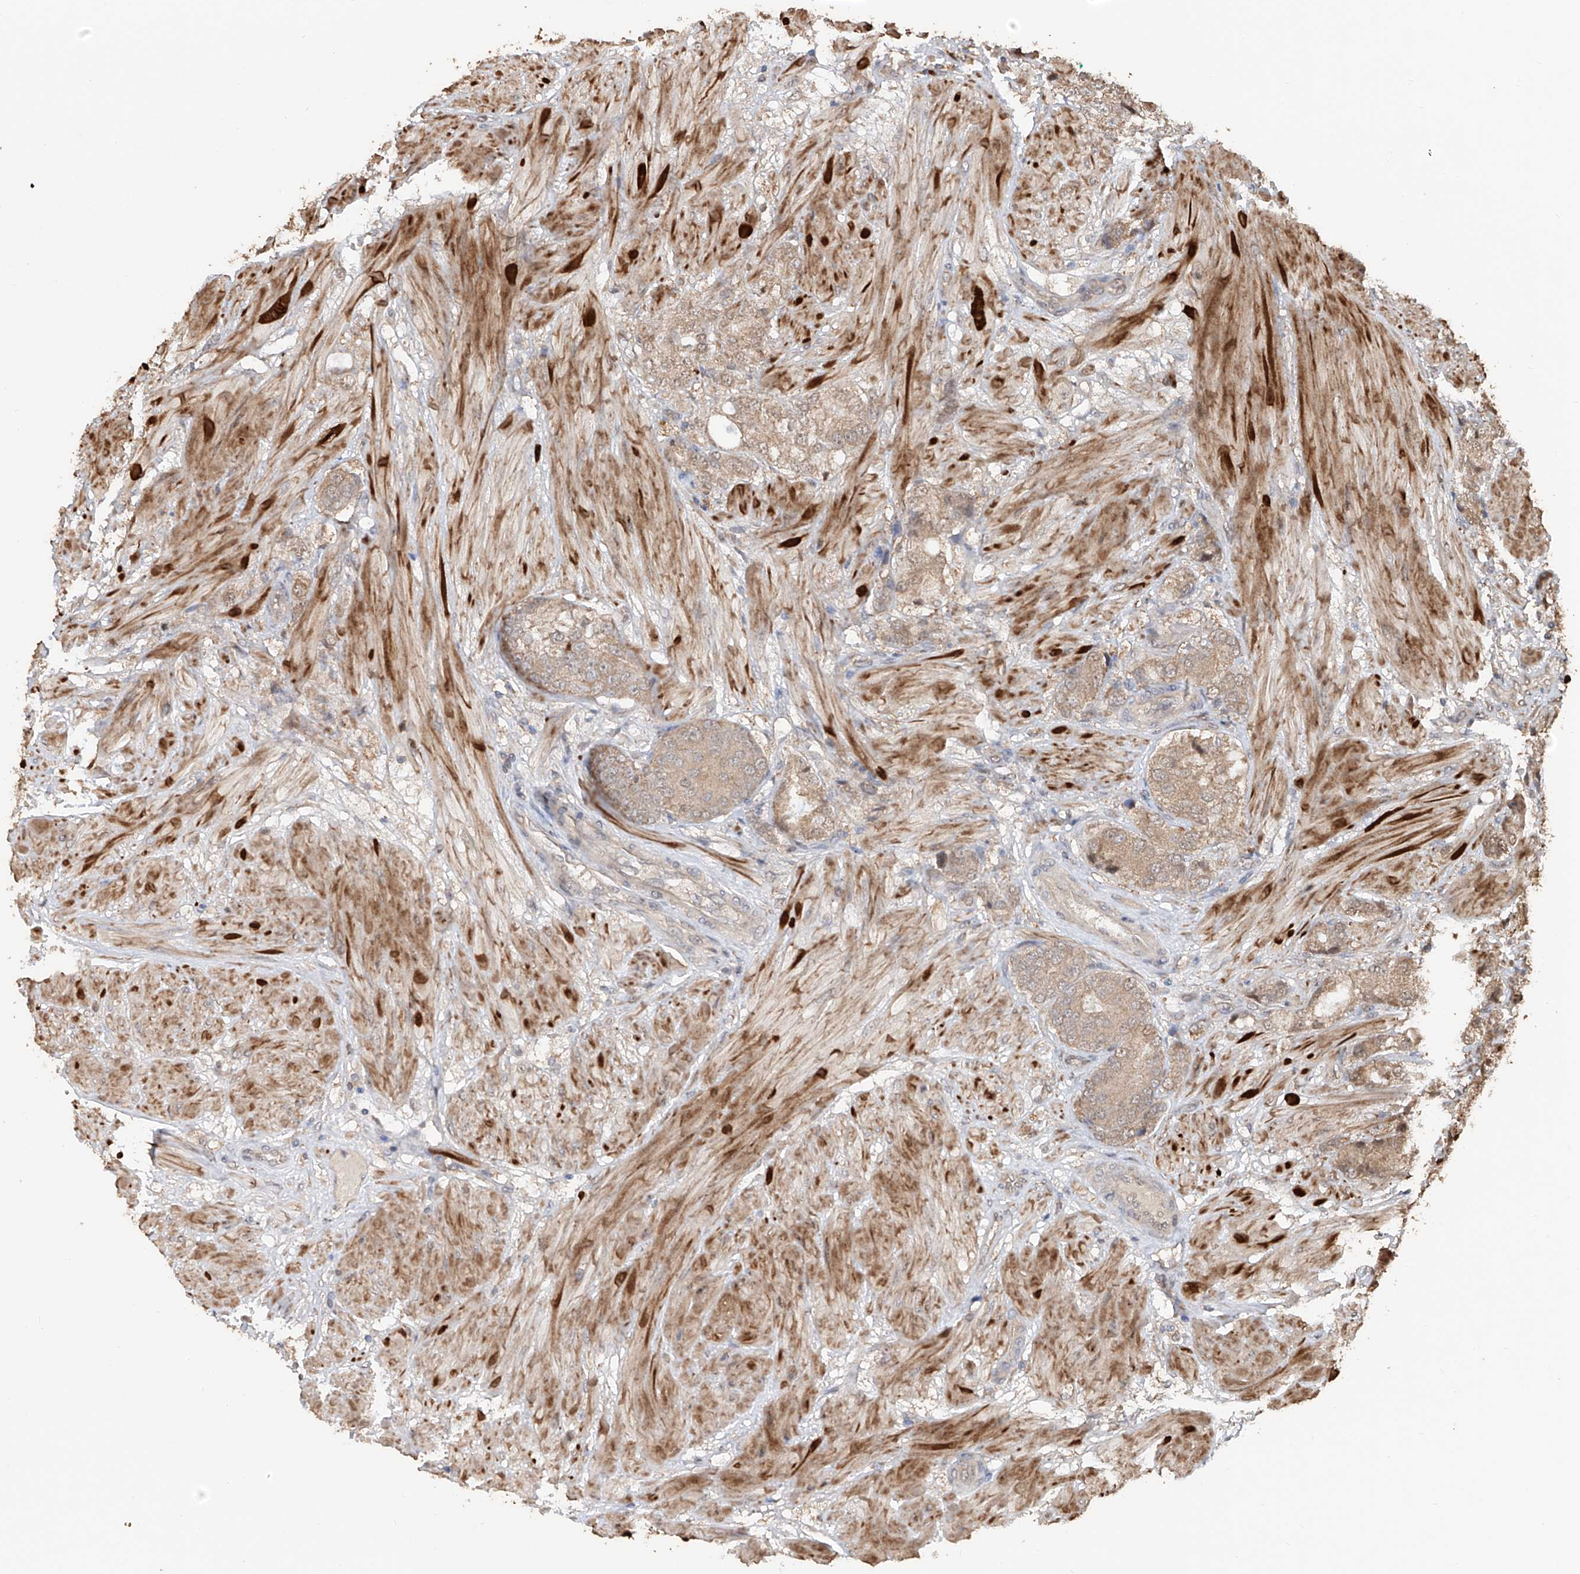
{"staining": {"intensity": "moderate", "quantity": "25%-75%", "location": "cytoplasmic/membranous"}, "tissue": "prostate cancer", "cell_type": "Tumor cells", "image_type": "cancer", "snomed": [{"axis": "morphology", "description": "Adenocarcinoma, High grade"}, {"axis": "topography", "description": "Prostate"}], "caption": "Prostate cancer was stained to show a protein in brown. There is medium levels of moderate cytoplasmic/membranous staining in about 25%-75% of tumor cells.", "gene": "FAM135A", "patient": {"sex": "male", "age": 50}}